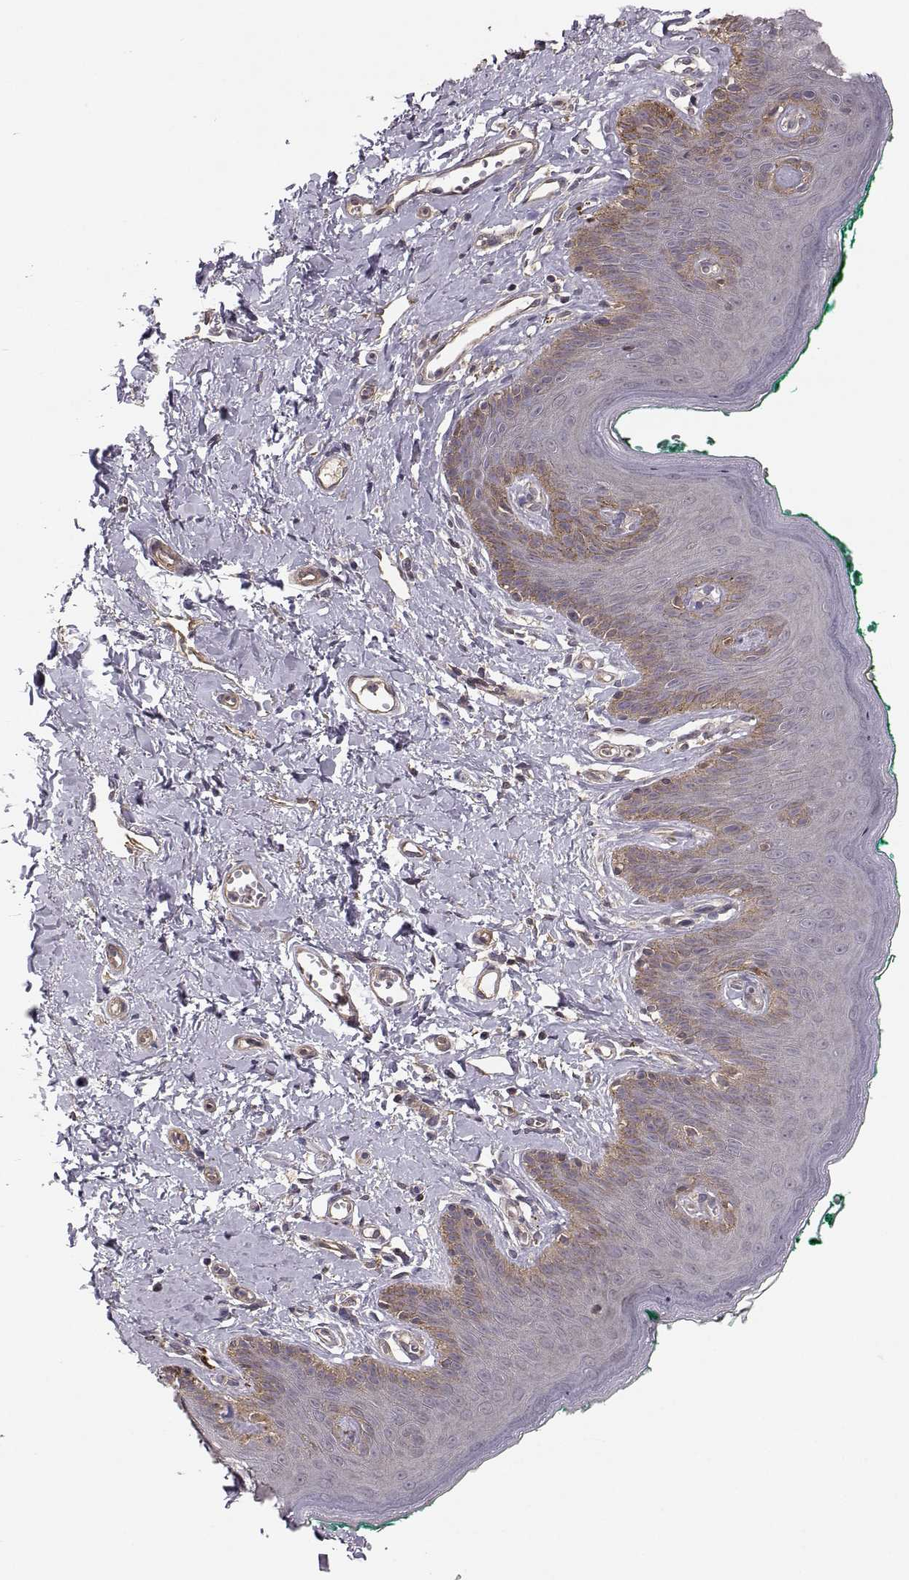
{"staining": {"intensity": "moderate", "quantity": "<25%", "location": "cytoplasmic/membranous"}, "tissue": "skin", "cell_type": "Epidermal cells", "image_type": "normal", "snomed": [{"axis": "morphology", "description": "Normal tissue, NOS"}, {"axis": "topography", "description": "Vulva"}], "caption": "Protein expression analysis of unremarkable skin exhibits moderate cytoplasmic/membranous staining in about <25% of epidermal cells. Nuclei are stained in blue.", "gene": "PLEKHG3", "patient": {"sex": "female", "age": 66}}